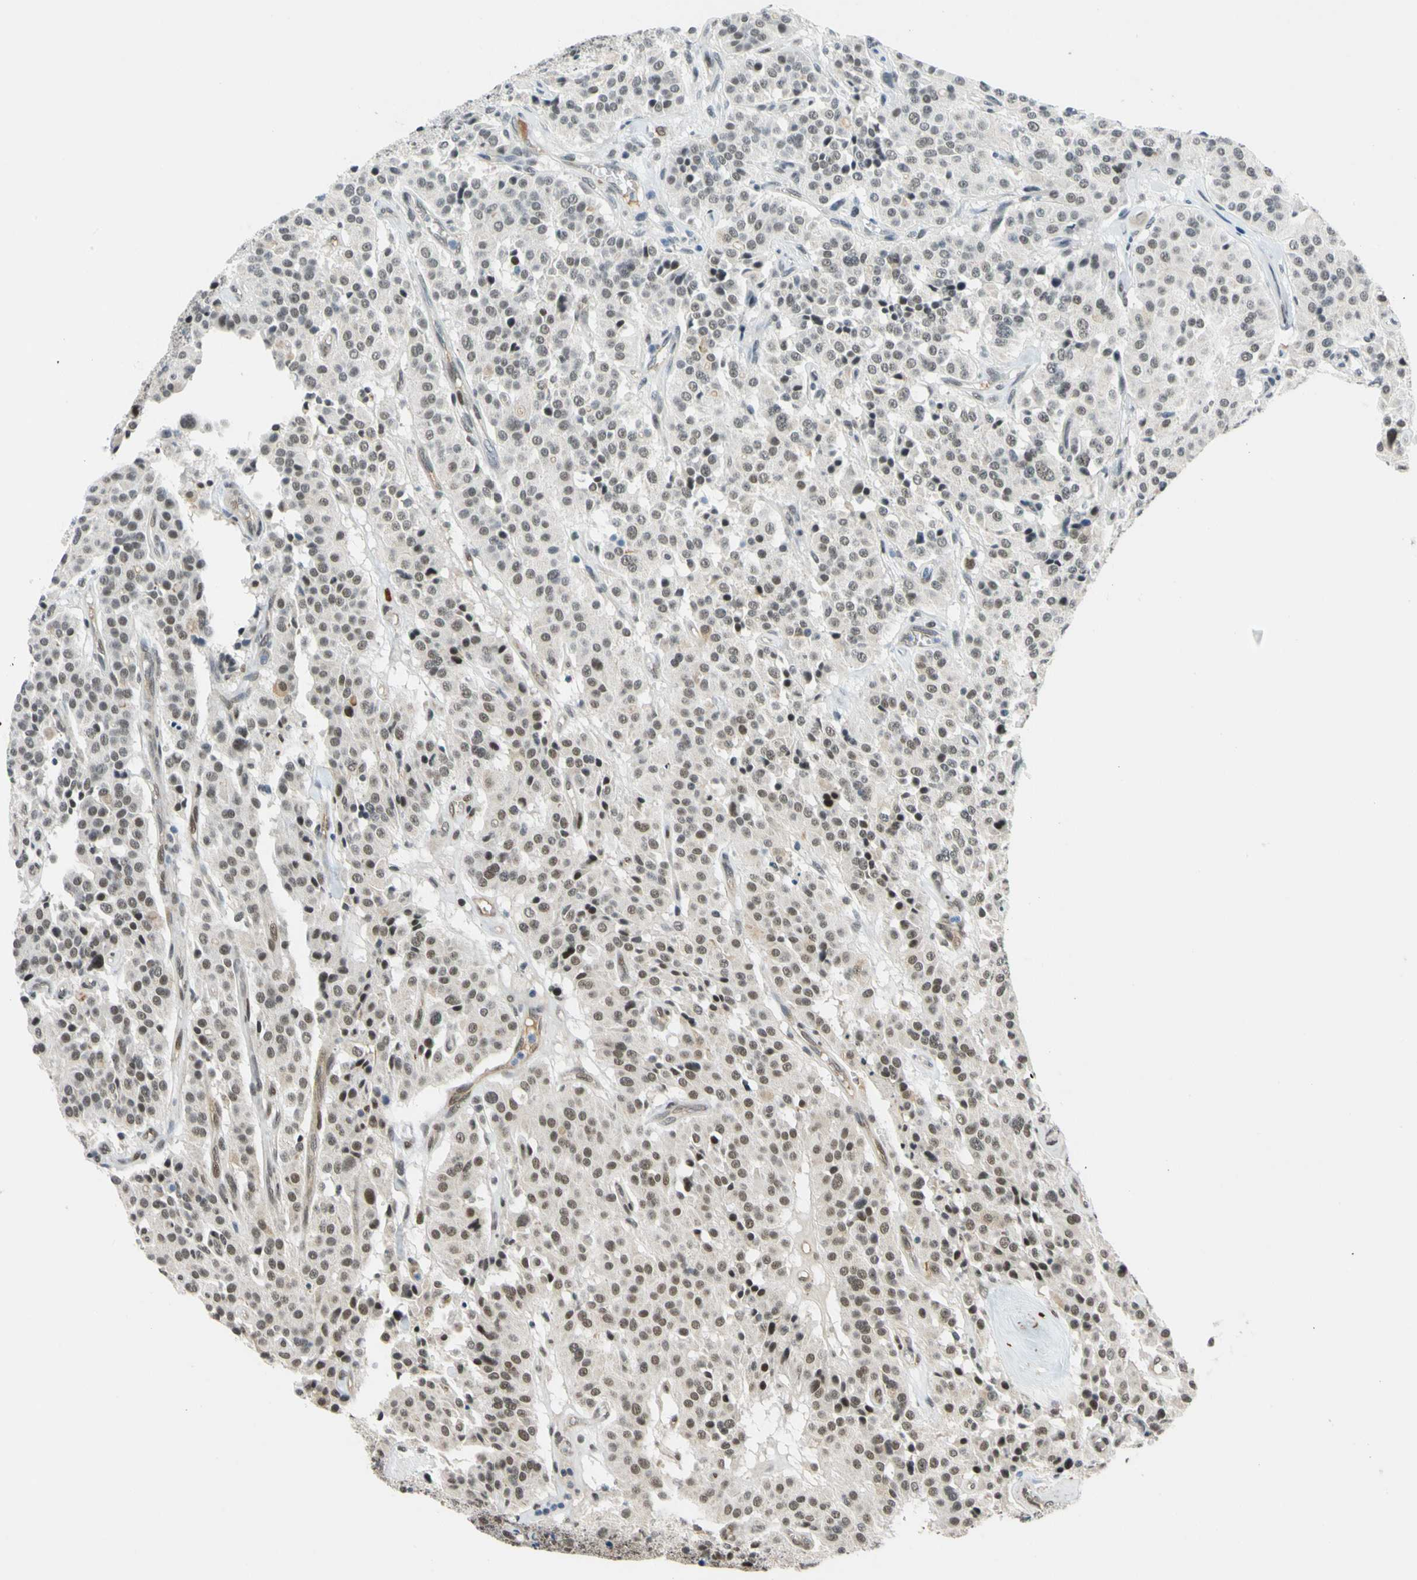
{"staining": {"intensity": "moderate", "quantity": ">75%", "location": "nuclear"}, "tissue": "carcinoid", "cell_type": "Tumor cells", "image_type": "cancer", "snomed": [{"axis": "morphology", "description": "Carcinoid, malignant, NOS"}, {"axis": "topography", "description": "Lung"}], "caption": "Immunohistochemical staining of carcinoid demonstrates medium levels of moderate nuclear staining in approximately >75% of tumor cells. The protein of interest is stained brown, and the nuclei are stained in blue (DAB (3,3'-diaminobenzidine) IHC with brightfield microscopy, high magnification).", "gene": "POGZ", "patient": {"sex": "male", "age": 30}}